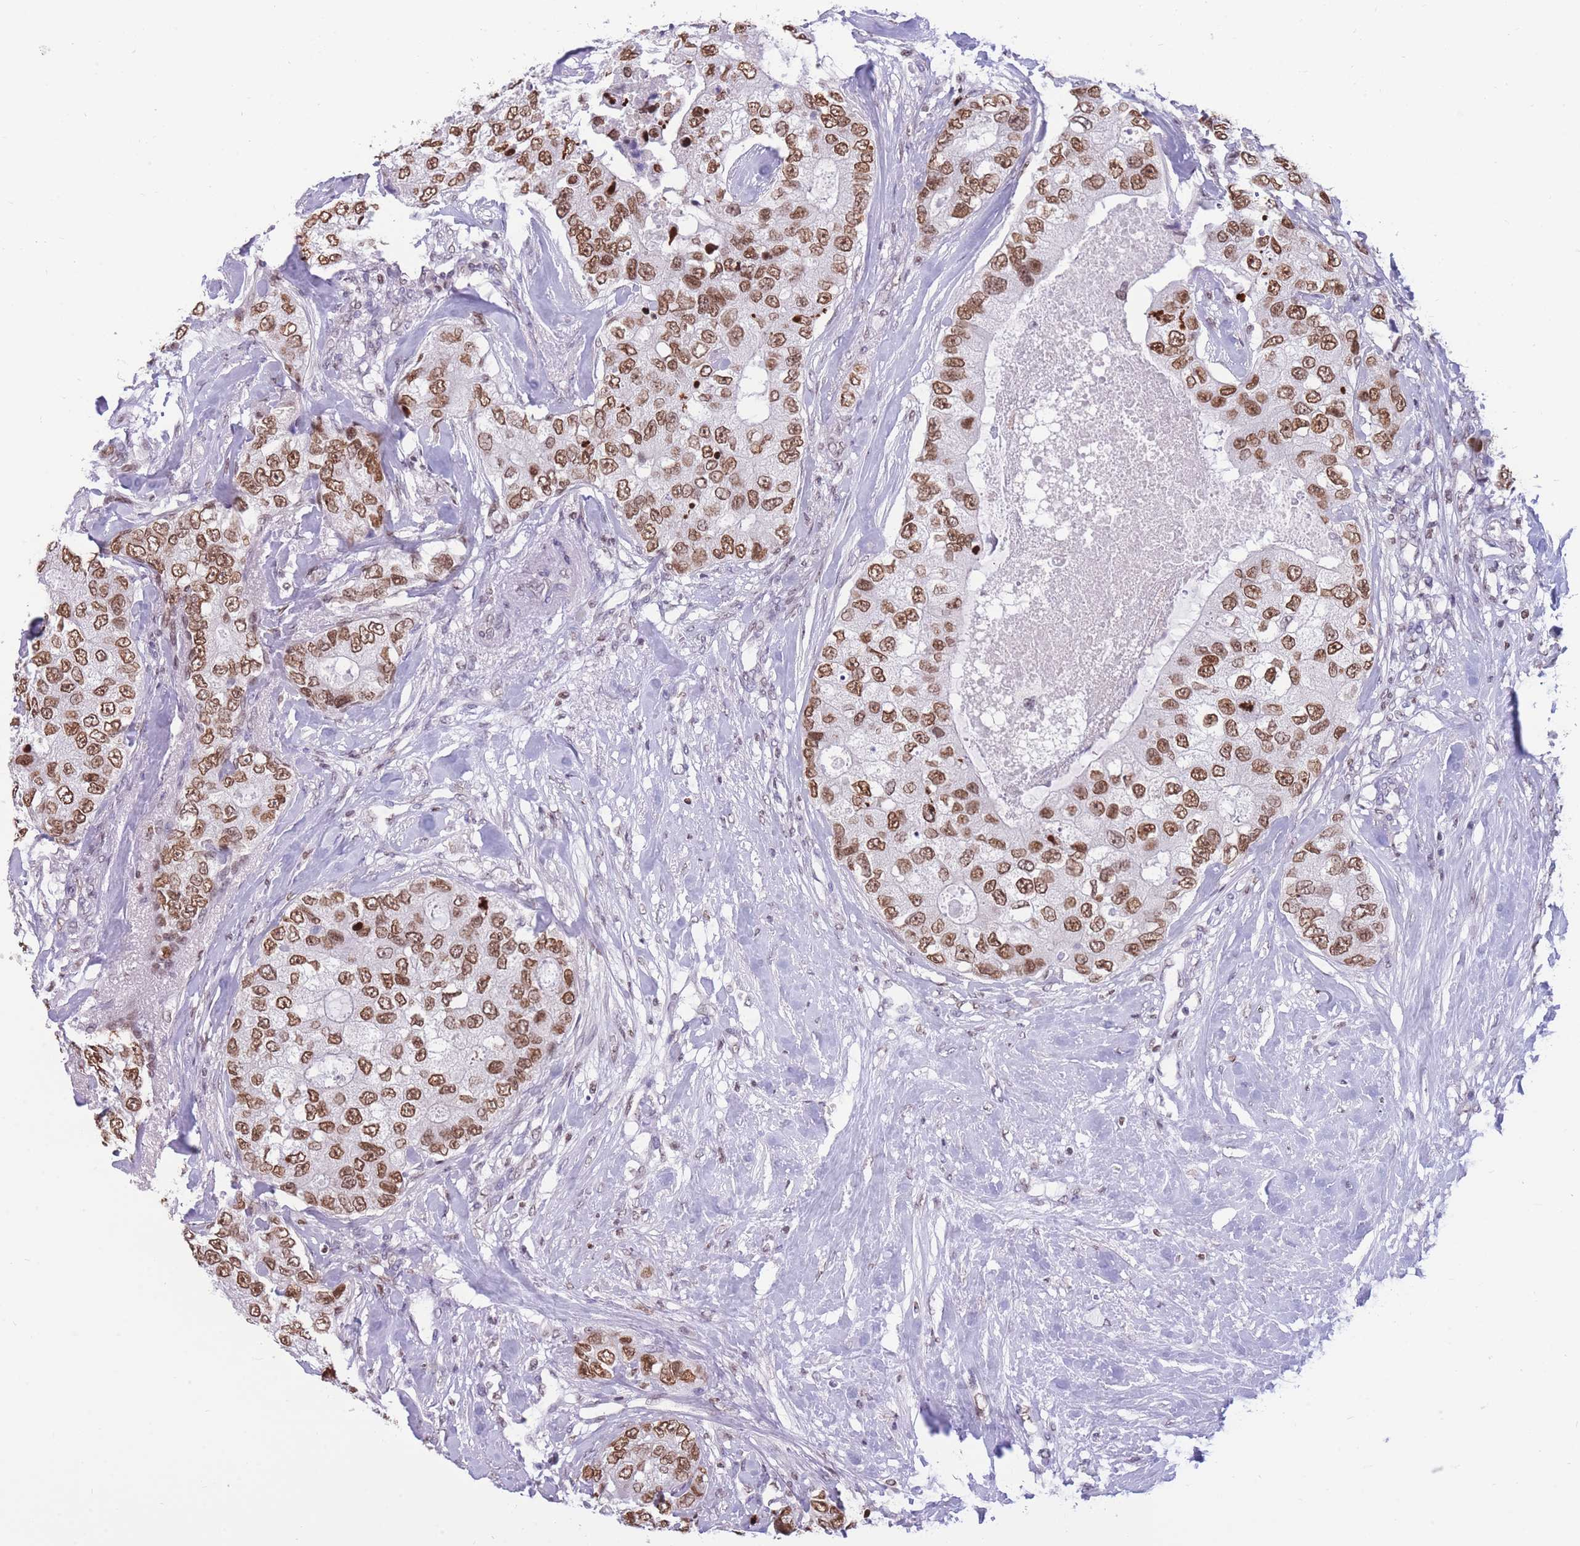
{"staining": {"intensity": "moderate", "quantity": ">75%", "location": "nuclear"}, "tissue": "breast cancer", "cell_type": "Tumor cells", "image_type": "cancer", "snomed": [{"axis": "morphology", "description": "Duct carcinoma"}, {"axis": "topography", "description": "Breast"}], "caption": "Protein staining shows moderate nuclear expression in about >75% of tumor cells in breast cancer (infiltrating ductal carcinoma).", "gene": "HMGN1", "patient": {"sex": "female", "age": 62}}